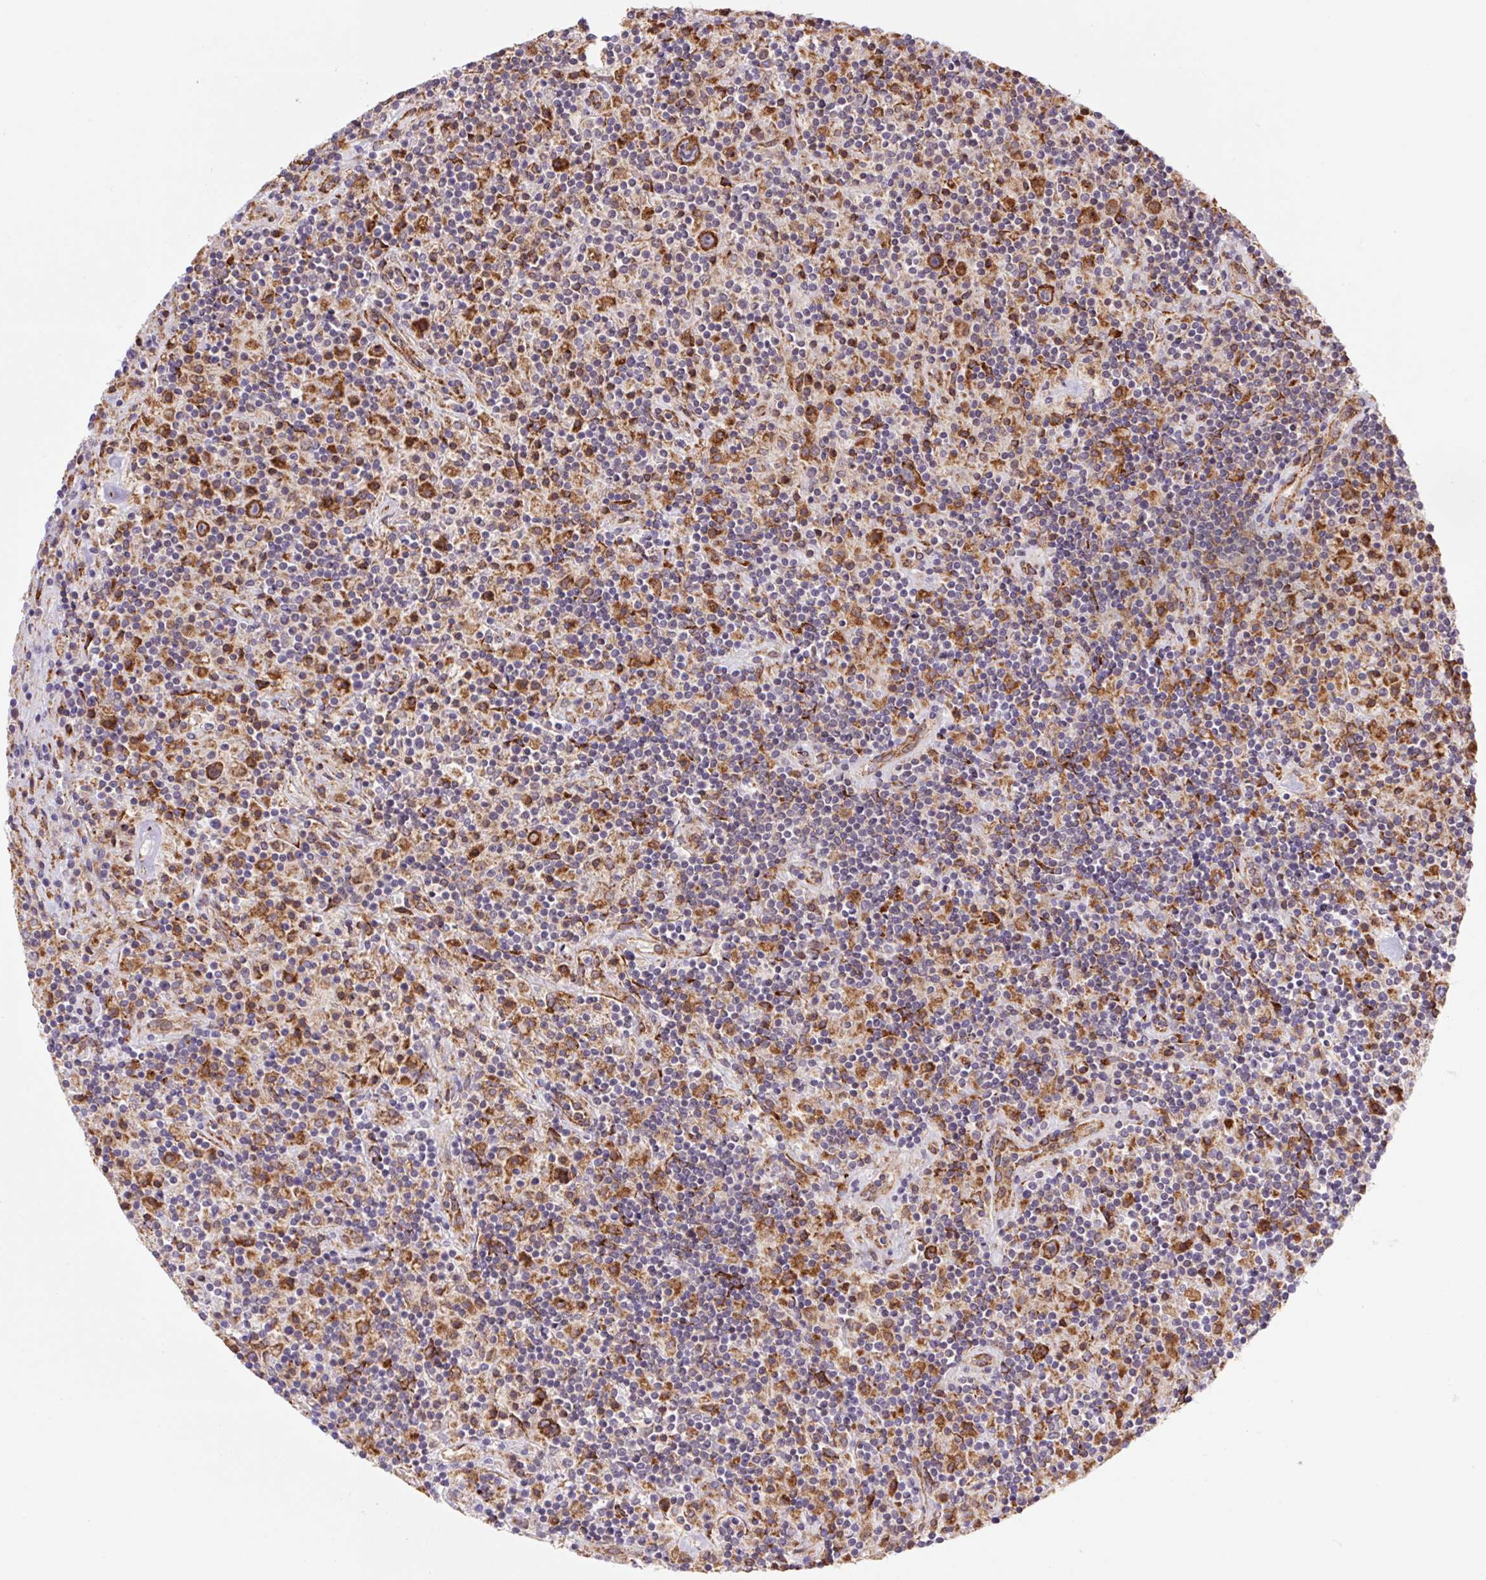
{"staining": {"intensity": "strong", "quantity": ">75%", "location": "cytoplasmic/membranous"}, "tissue": "lymphoma", "cell_type": "Tumor cells", "image_type": "cancer", "snomed": [{"axis": "morphology", "description": "Hodgkin's disease, NOS"}, {"axis": "topography", "description": "Lymph node"}], "caption": "Immunohistochemical staining of human lymphoma displays high levels of strong cytoplasmic/membranous protein positivity in approximately >75% of tumor cells.", "gene": "KLHL20", "patient": {"sex": "male", "age": 70}}